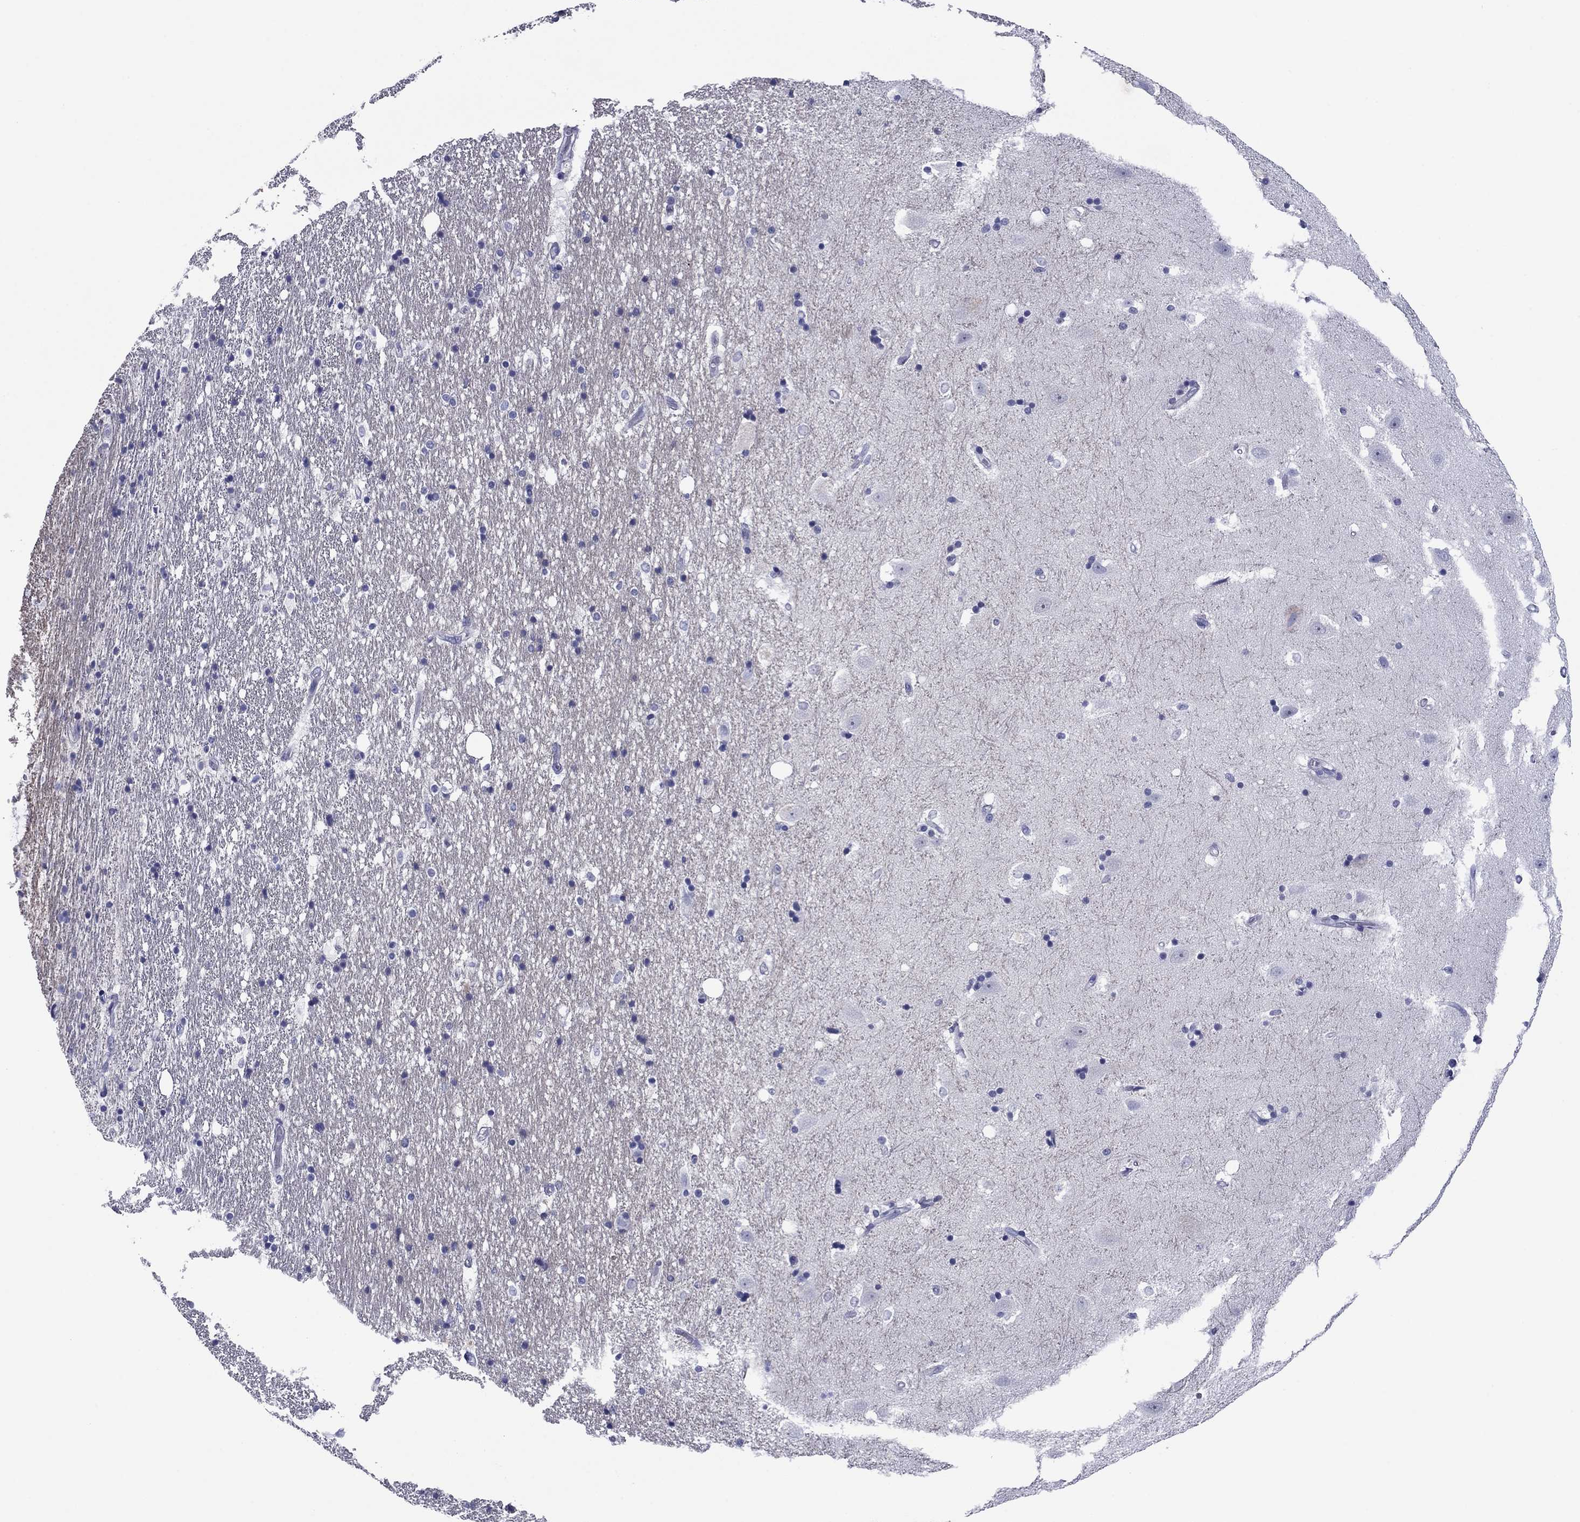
{"staining": {"intensity": "negative", "quantity": "none", "location": "none"}, "tissue": "hippocampus", "cell_type": "Glial cells", "image_type": "normal", "snomed": [{"axis": "morphology", "description": "Normal tissue, NOS"}, {"axis": "topography", "description": "Hippocampus"}], "caption": "Immunohistochemistry image of unremarkable hippocampus: hippocampus stained with DAB demonstrates no significant protein staining in glial cells.", "gene": "TCFL5", "patient": {"sex": "male", "age": 49}}